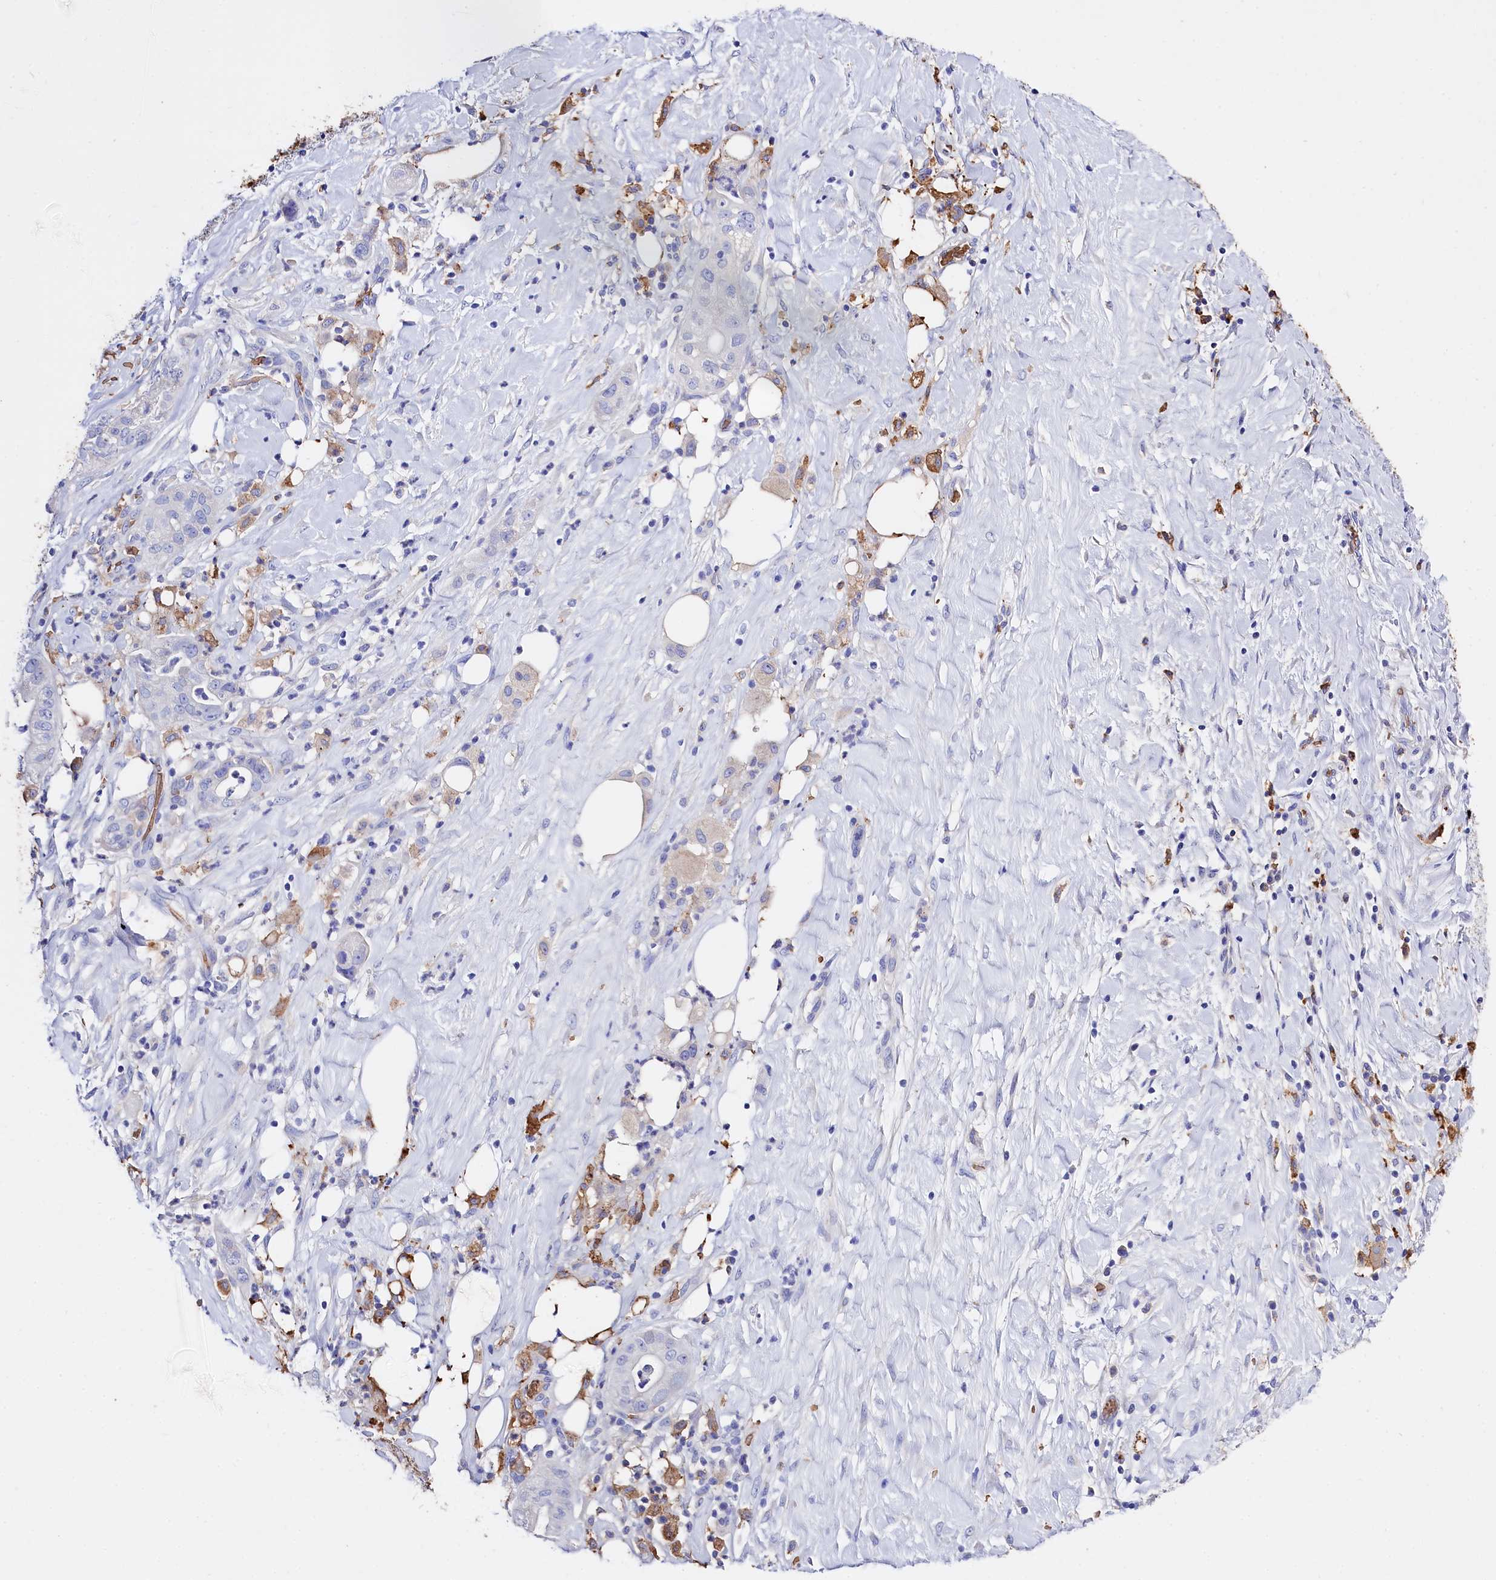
{"staining": {"intensity": "weak", "quantity": "25%-75%", "location": "cytoplasmic/membranous"}, "tissue": "pancreatic cancer", "cell_type": "Tumor cells", "image_type": "cancer", "snomed": [{"axis": "morphology", "description": "Adenocarcinoma, NOS"}, {"axis": "topography", "description": "Pancreas"}], "caption": "Approximately 25%-75% of tumor cells in human pancreatic cancer (adenocarcinoma) reveal weak cytoplasmic/membranous protein positivity as visualized by brown immunohistochemical staining.", "gene": "RPUSD3", "patient": {"sex": "male", "age": 58}}